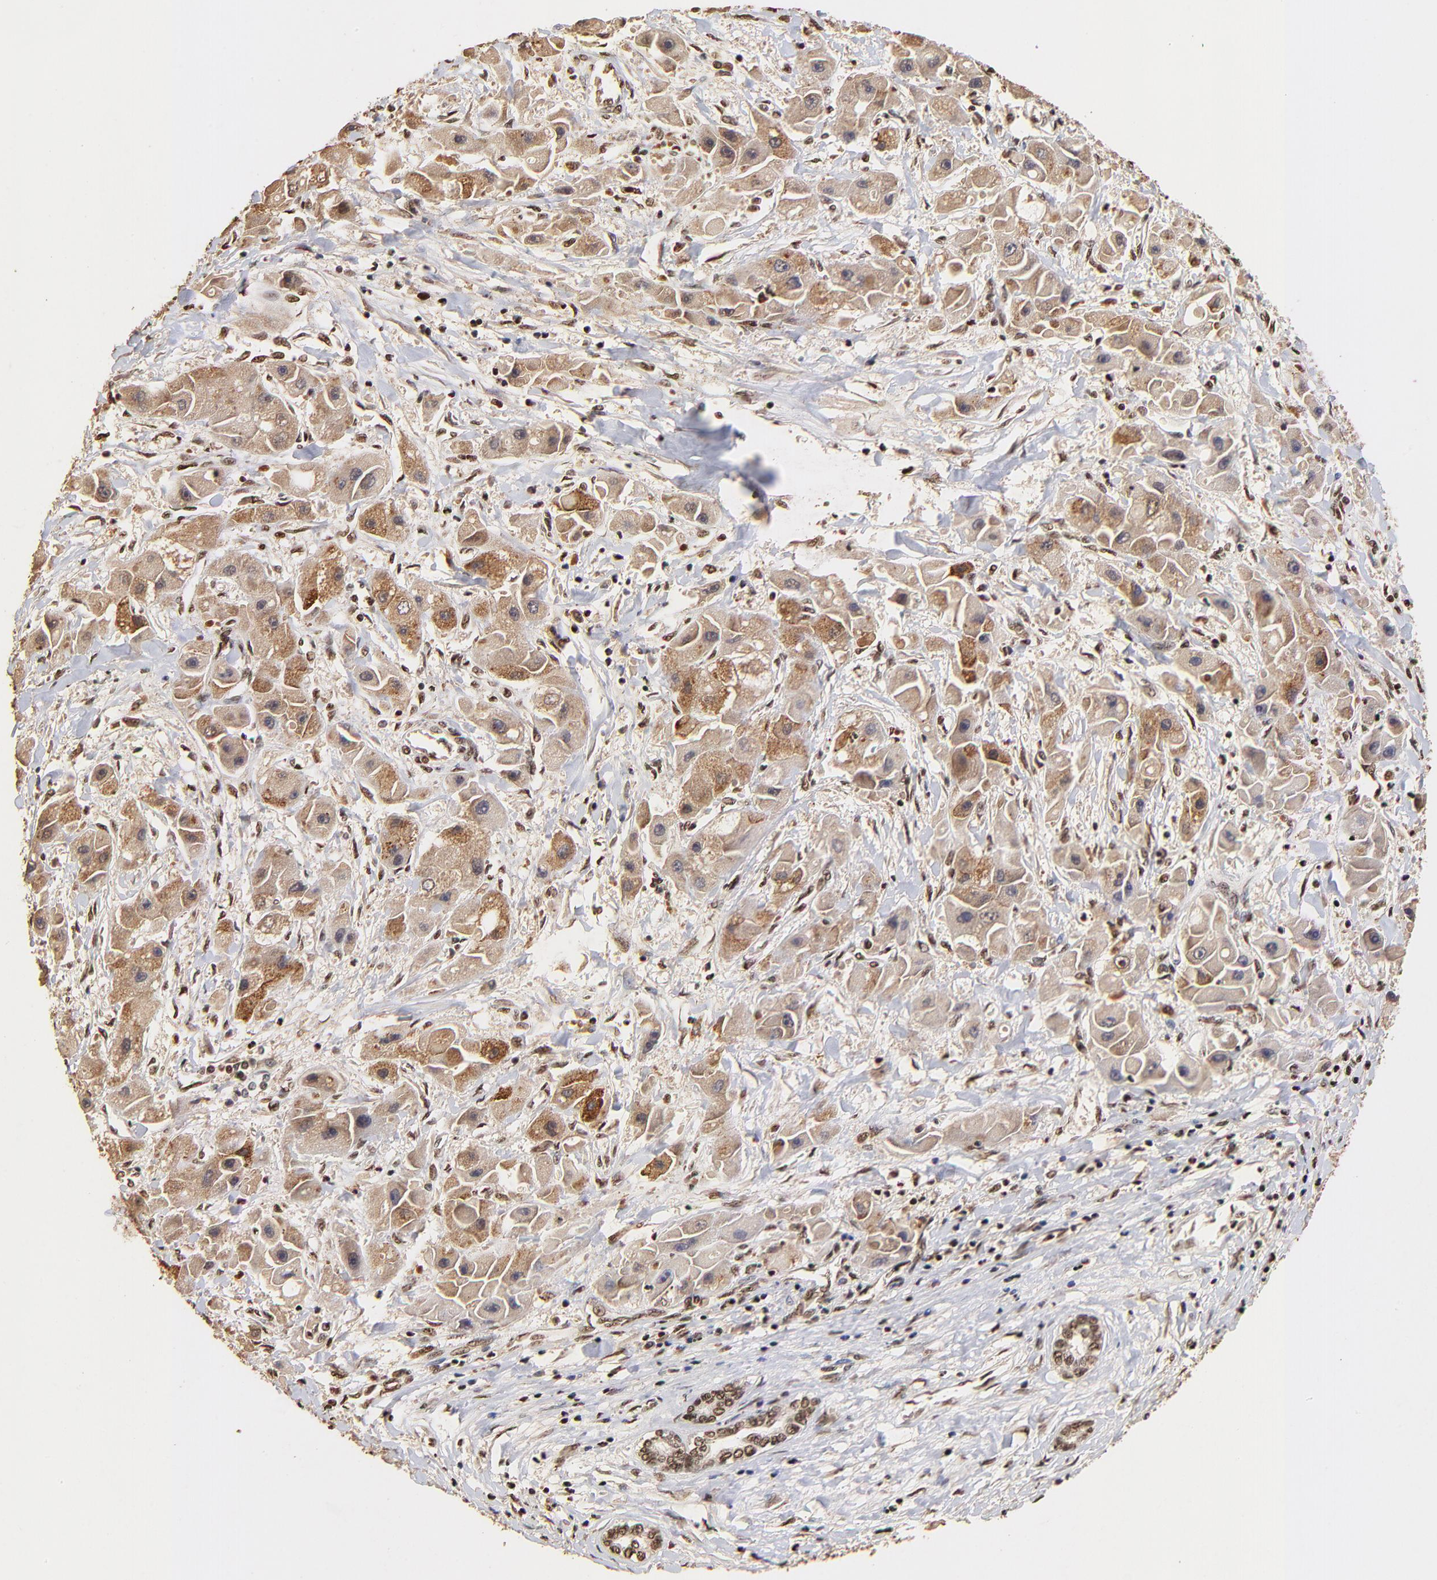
{"staining": {"intensity": "moderate", "quantity": ">75%", "location": "cytoplasmic/membranous,nuclear"}, "tissue": "liver cancer", "cell_type": "Tumor cells", "image_type": "cancer", "snomed": [{"axis": "morphology", "description": "Carcinoma, Hepatocellular, NOS"}, {"axis": "topography", "description": "Liver"}], "caption": "Approximately >75% of tumor cells in human liver cancer exhibit moderate cytoplasmic/membranous and nuclear protein staining as visualized by brown immunohistochemical staining.", "gene": "MED12", "patient": {"sex": "male", "age": 24}}